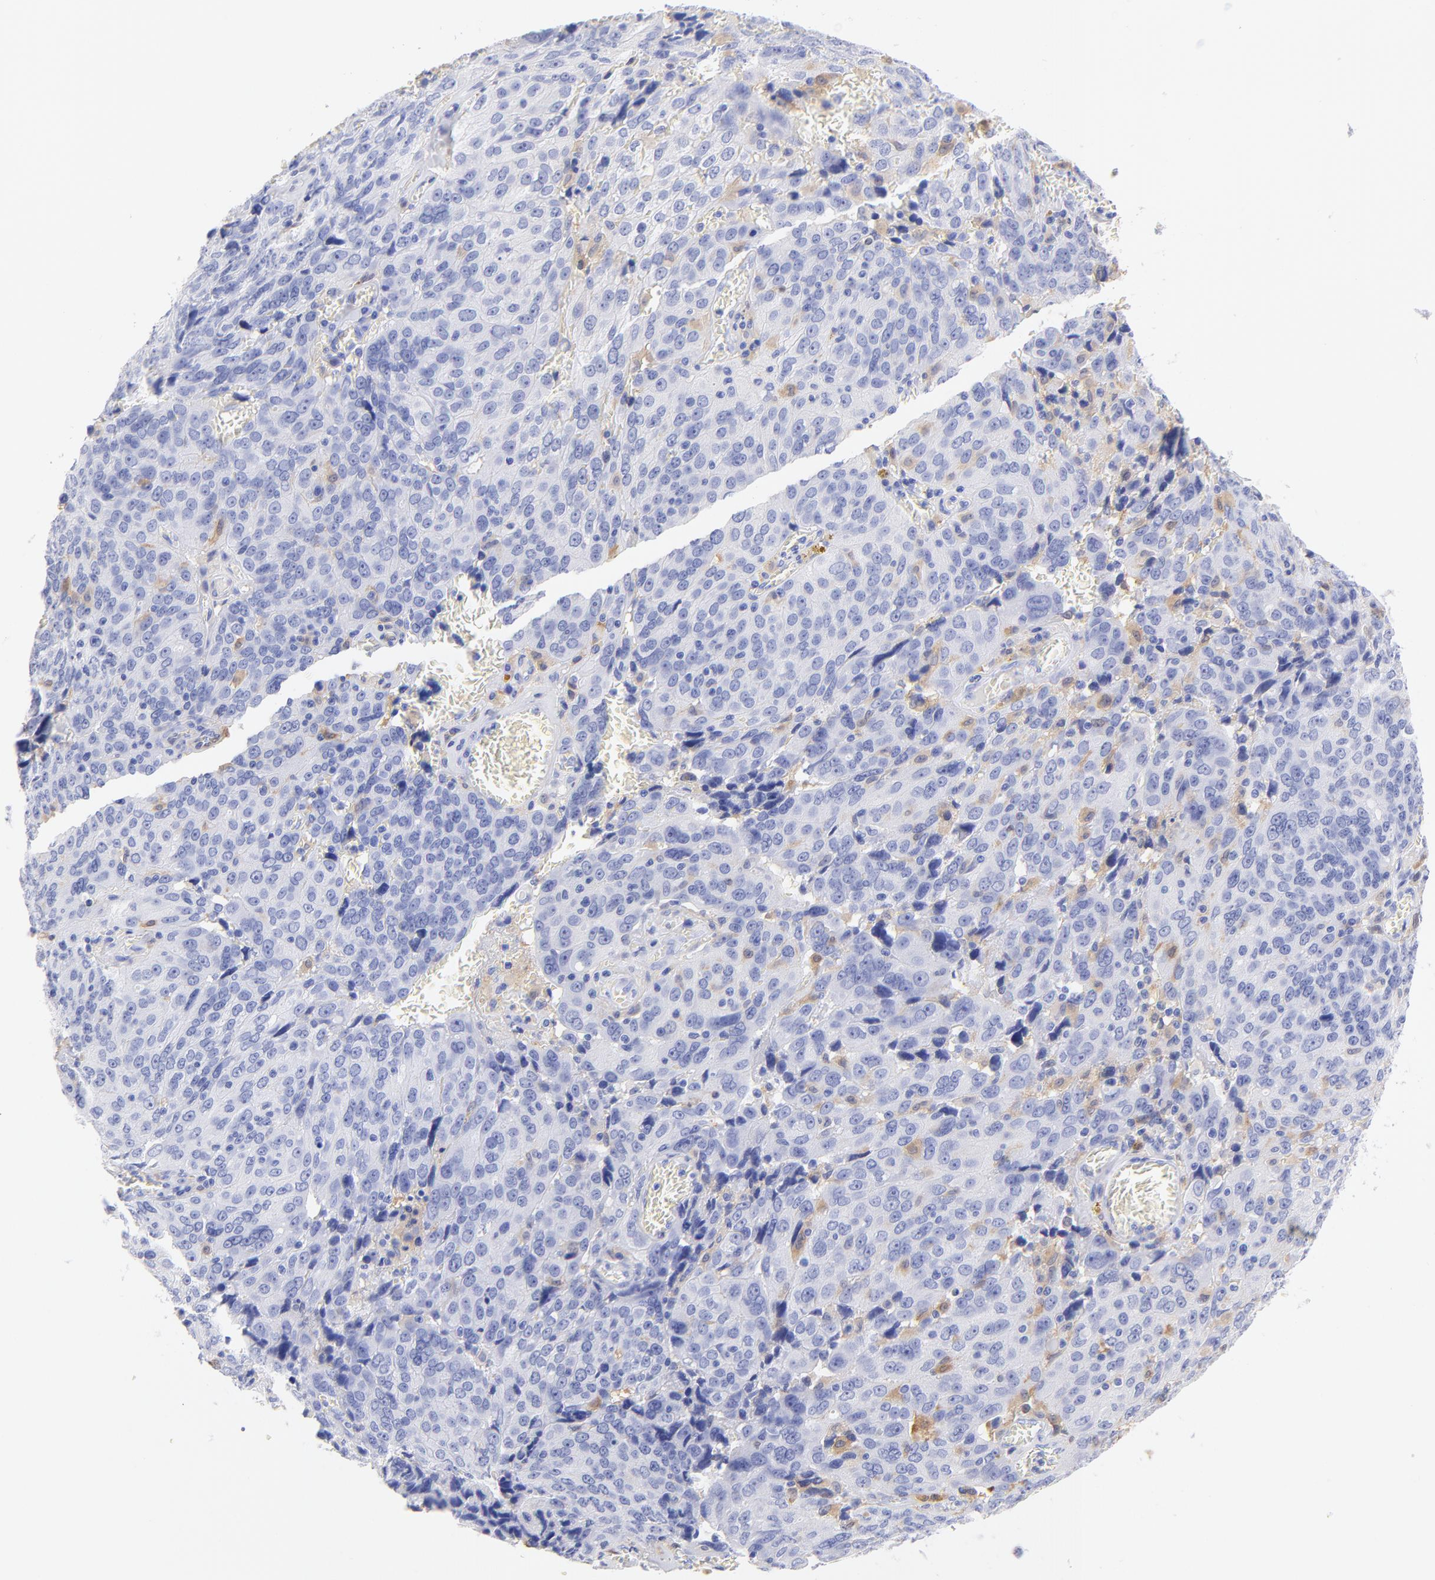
{"staining": {"intensity": "negative", "quantity": "none", "location": "none"}, "tissue": "ovarian cancer", "cell_type": "Tumor cells", "image_type": "cancer", "snomed": [{"axis": "morphology", "description": "Carcinoma, endometroid"}, {"axis": "topography", "description": "Ovary"}], "caption": "Immunohistochemical staining of human ovarian cancer shows no significant positivity in tumor cells.", "gene": "ALDH1A1", "patient": {"sex": "female", "age": 75}}